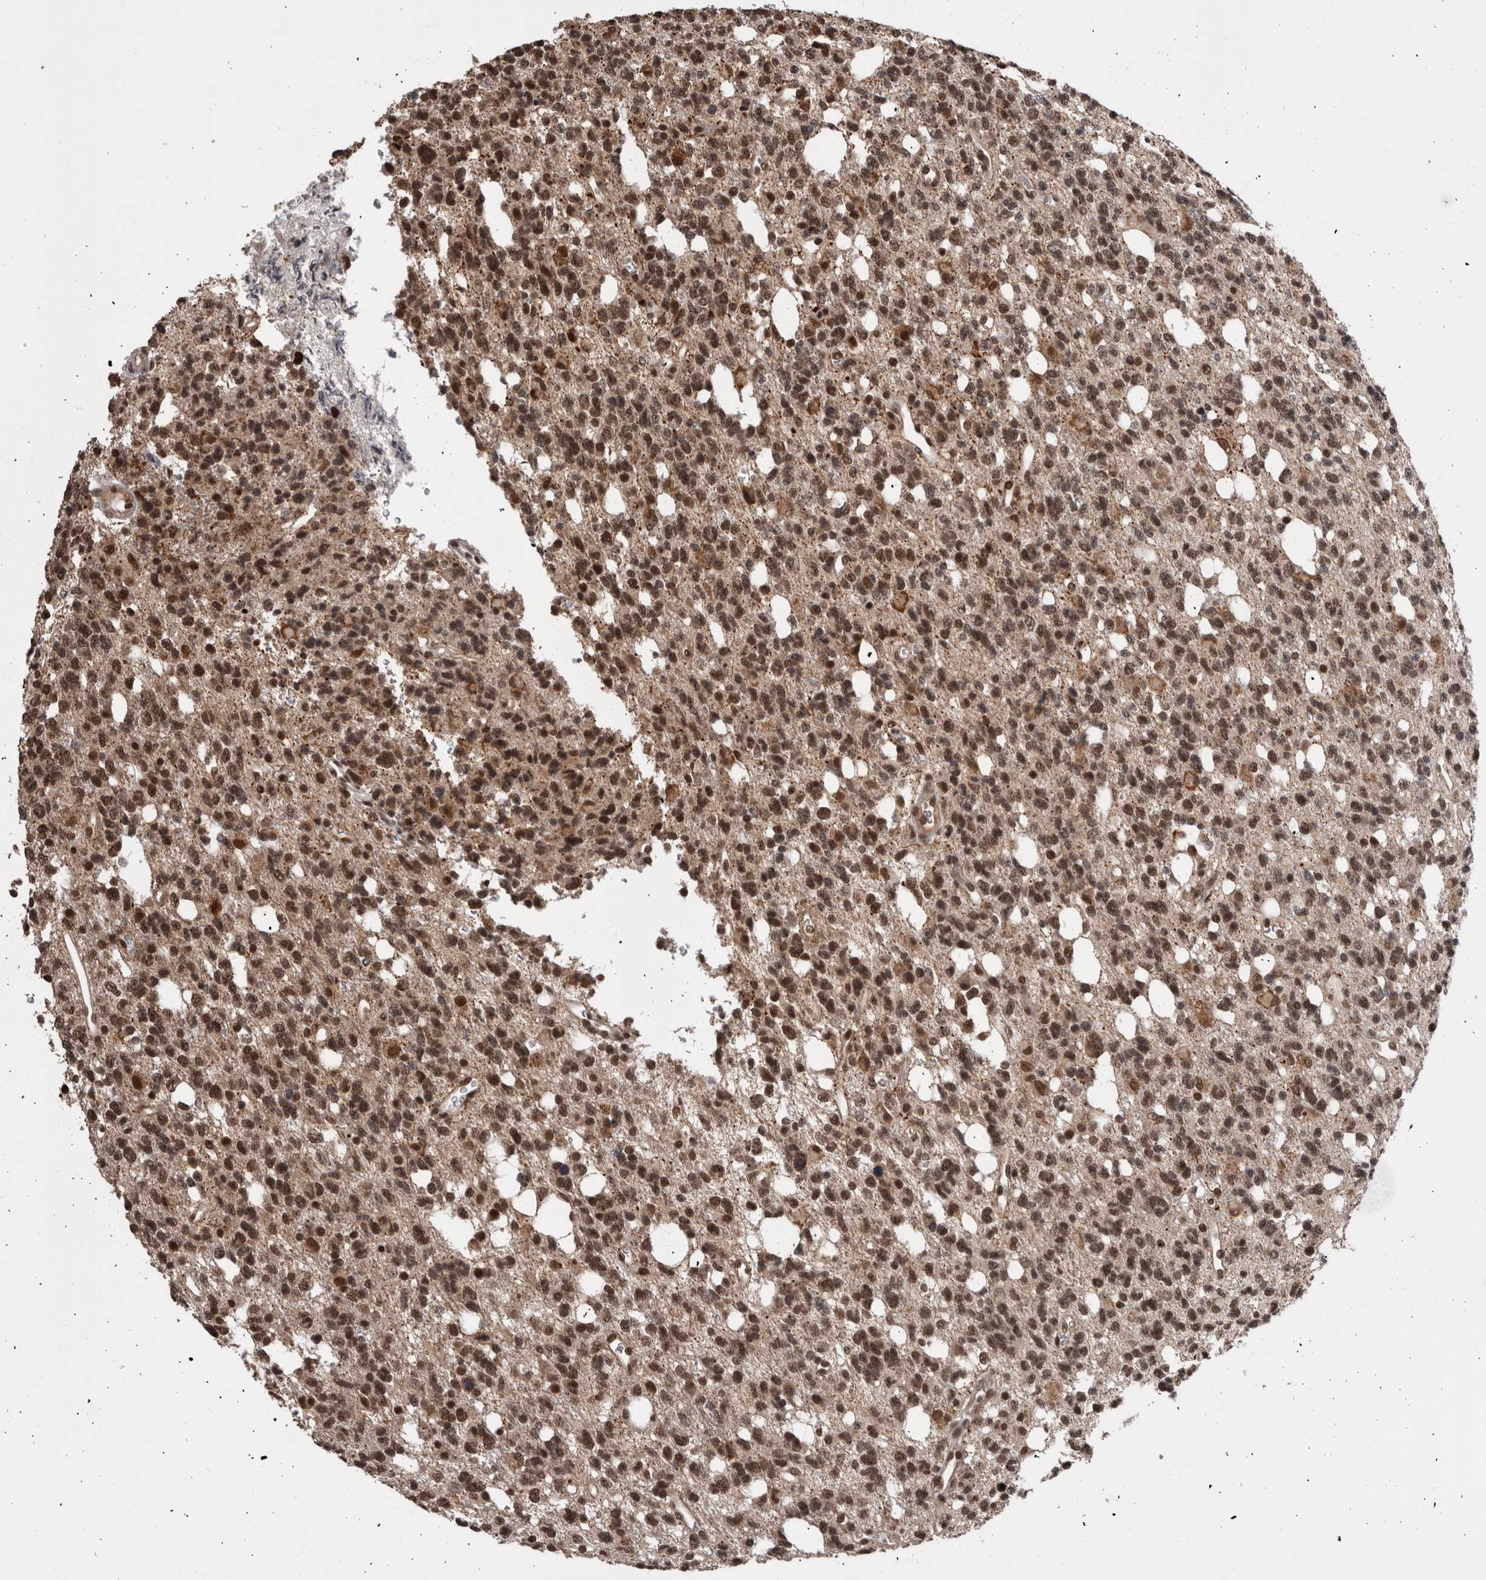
{"staining": {"intensity": "moderate", "quantity": ">75%", "location": "nuclear"}, "tissue": "glioma", "cell_type": "Tumor cells", "image_type": "cancer", "snomed": [{"axis": "morphology", "description": "Glioma, malignant, High grade"}, {"axis": "topography", "description": "Brain"}], "caption": "DAB (3,3'-diaminobenzidine) immunohistochemical staining of glioma displays moderate nuclear protein expression in approximately >75% of tumor cells.", "gene": "CPSF2", "patient": {"sex": "female", "age": 62}}